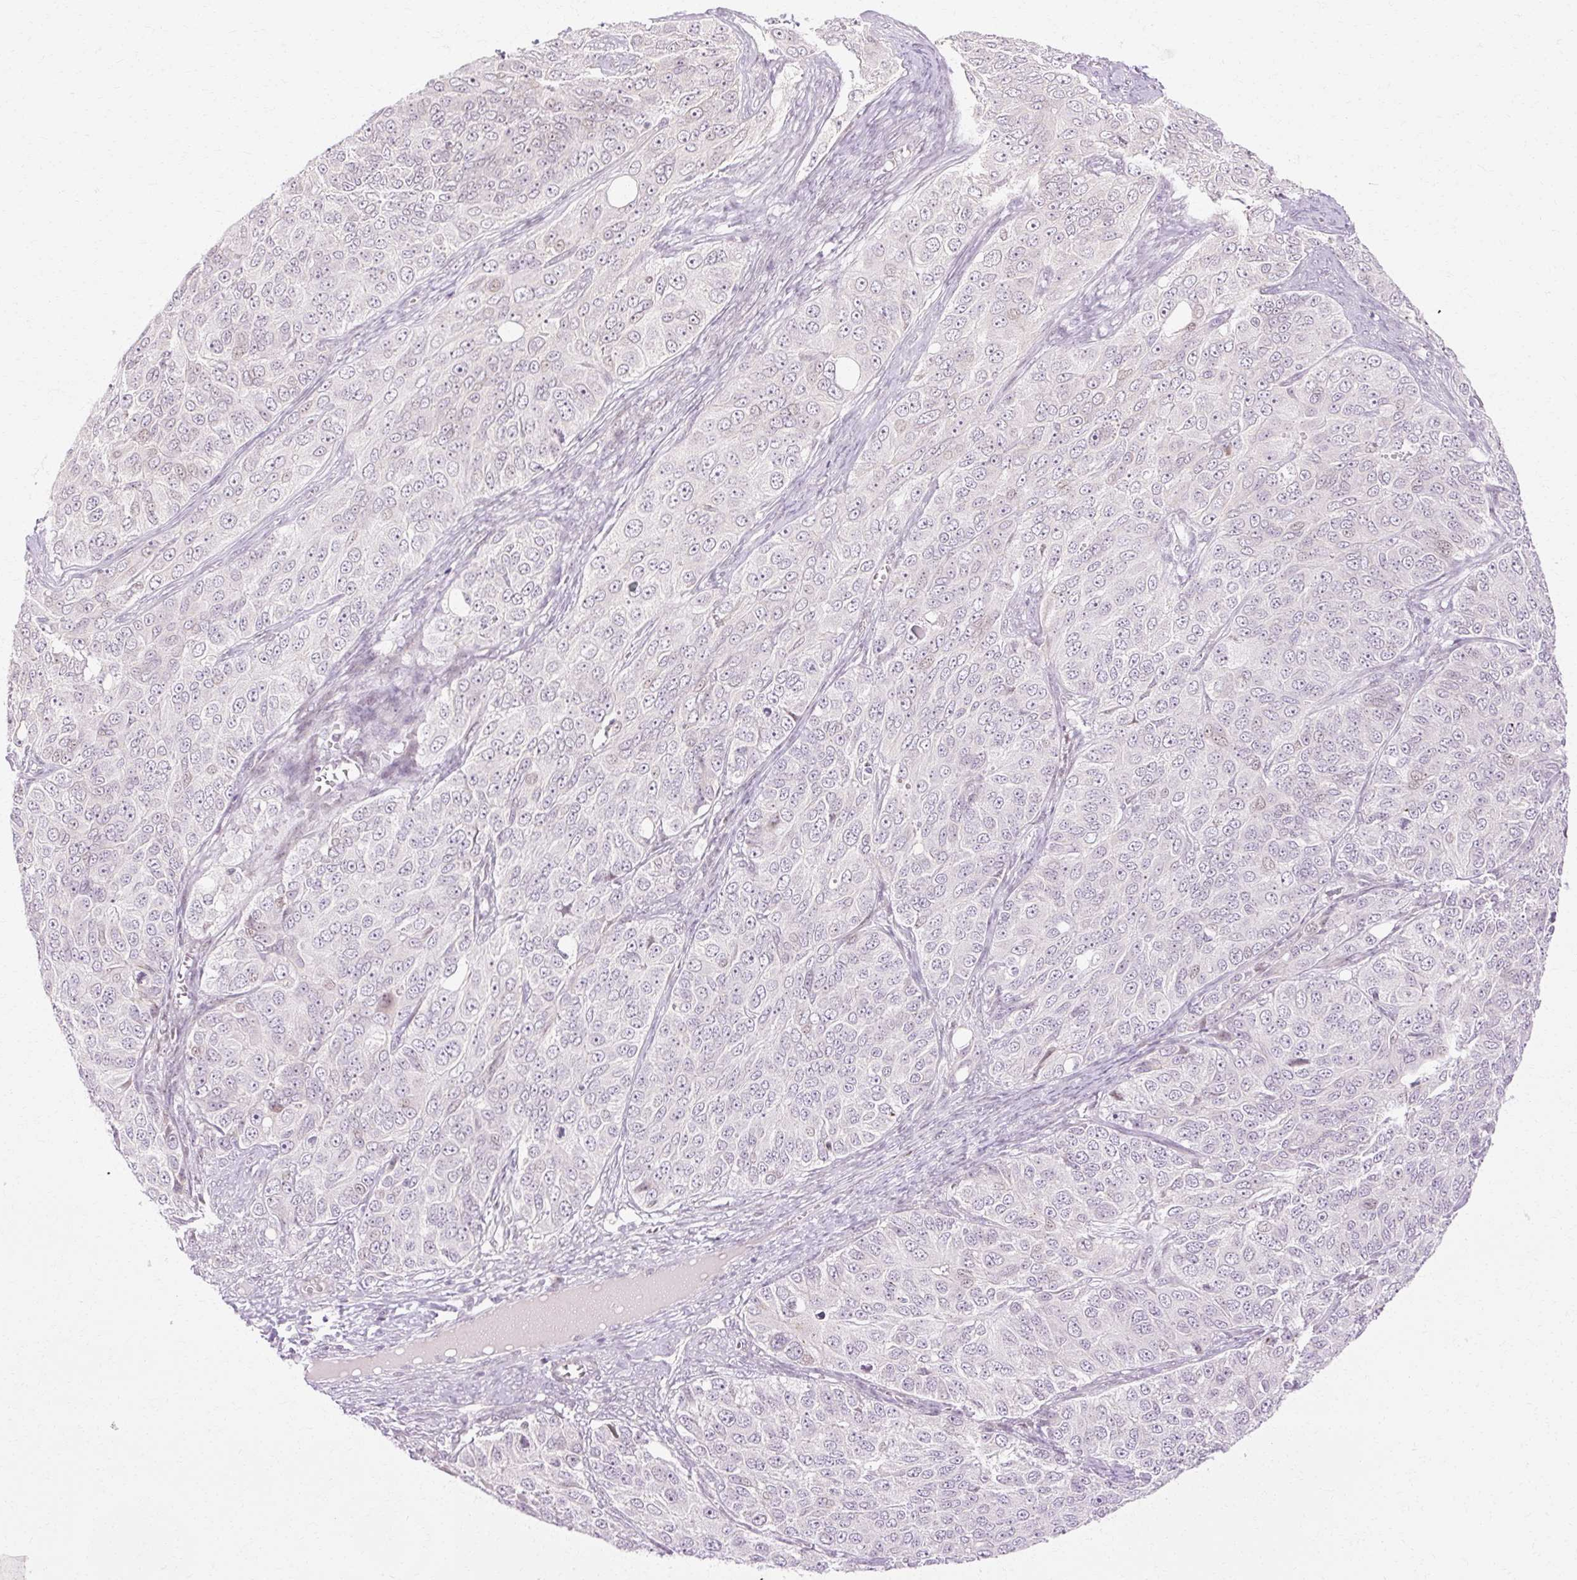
{"staining": {"intensity": "negative", "quantity": "none", "location": "none"}, "tissue": "ovarian cancer", "cell_type": "Tumor cells", "image_type": "cancer", "snomed": [{"axis": "morphology", "description": "Carcinoma, endometroid"}, {"axis": "topography", "description": "Ovary"}], "caption": "Tumor cells are negative for protein expression in human ovarian endometroid carcinoma.", "gene": "C3orf49", "patient": {"sex": "female", "age": 51}}